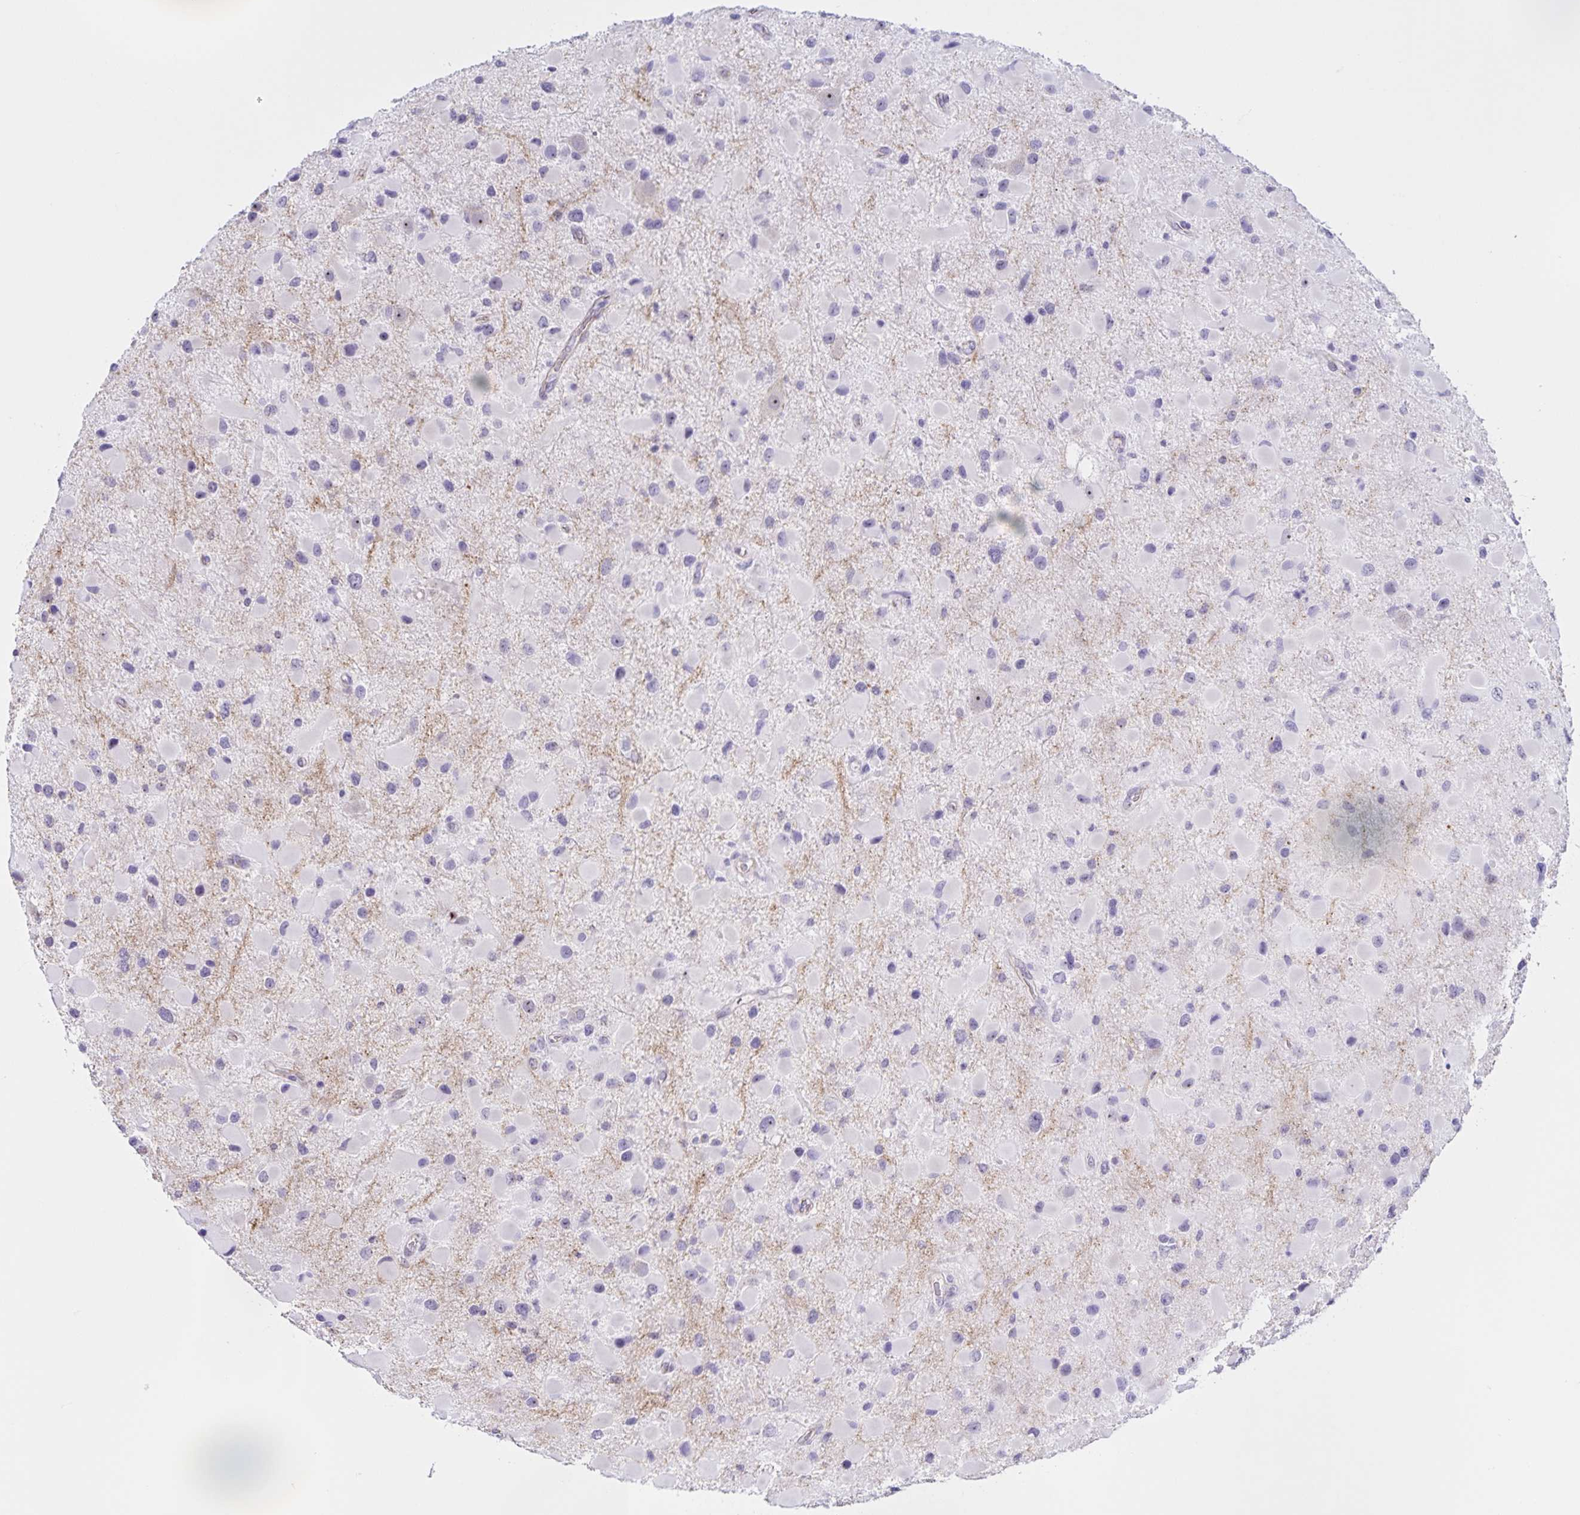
{"staining": {"intensity": "negative", "quantity": "none", "location": "none"}, "tissue": "glioma", "cell_type": "Tumor cells", "image_type": "cancer", "snomed": [{"axis": "morphology", "description": "Glioma, malignant, Low grade"}, {"axis": "topography", "description": "Brain"}], "caption": "Immunohistochemistry histopathology image of neoplastic tissue: low-grade glioma (malignant) stained with DAB (3,3'-diaminobenzidine) shows no significant protein positivity in tumor cells.", "gene": "FAM170A", "patient": {"sex": "female", "age": 32}}